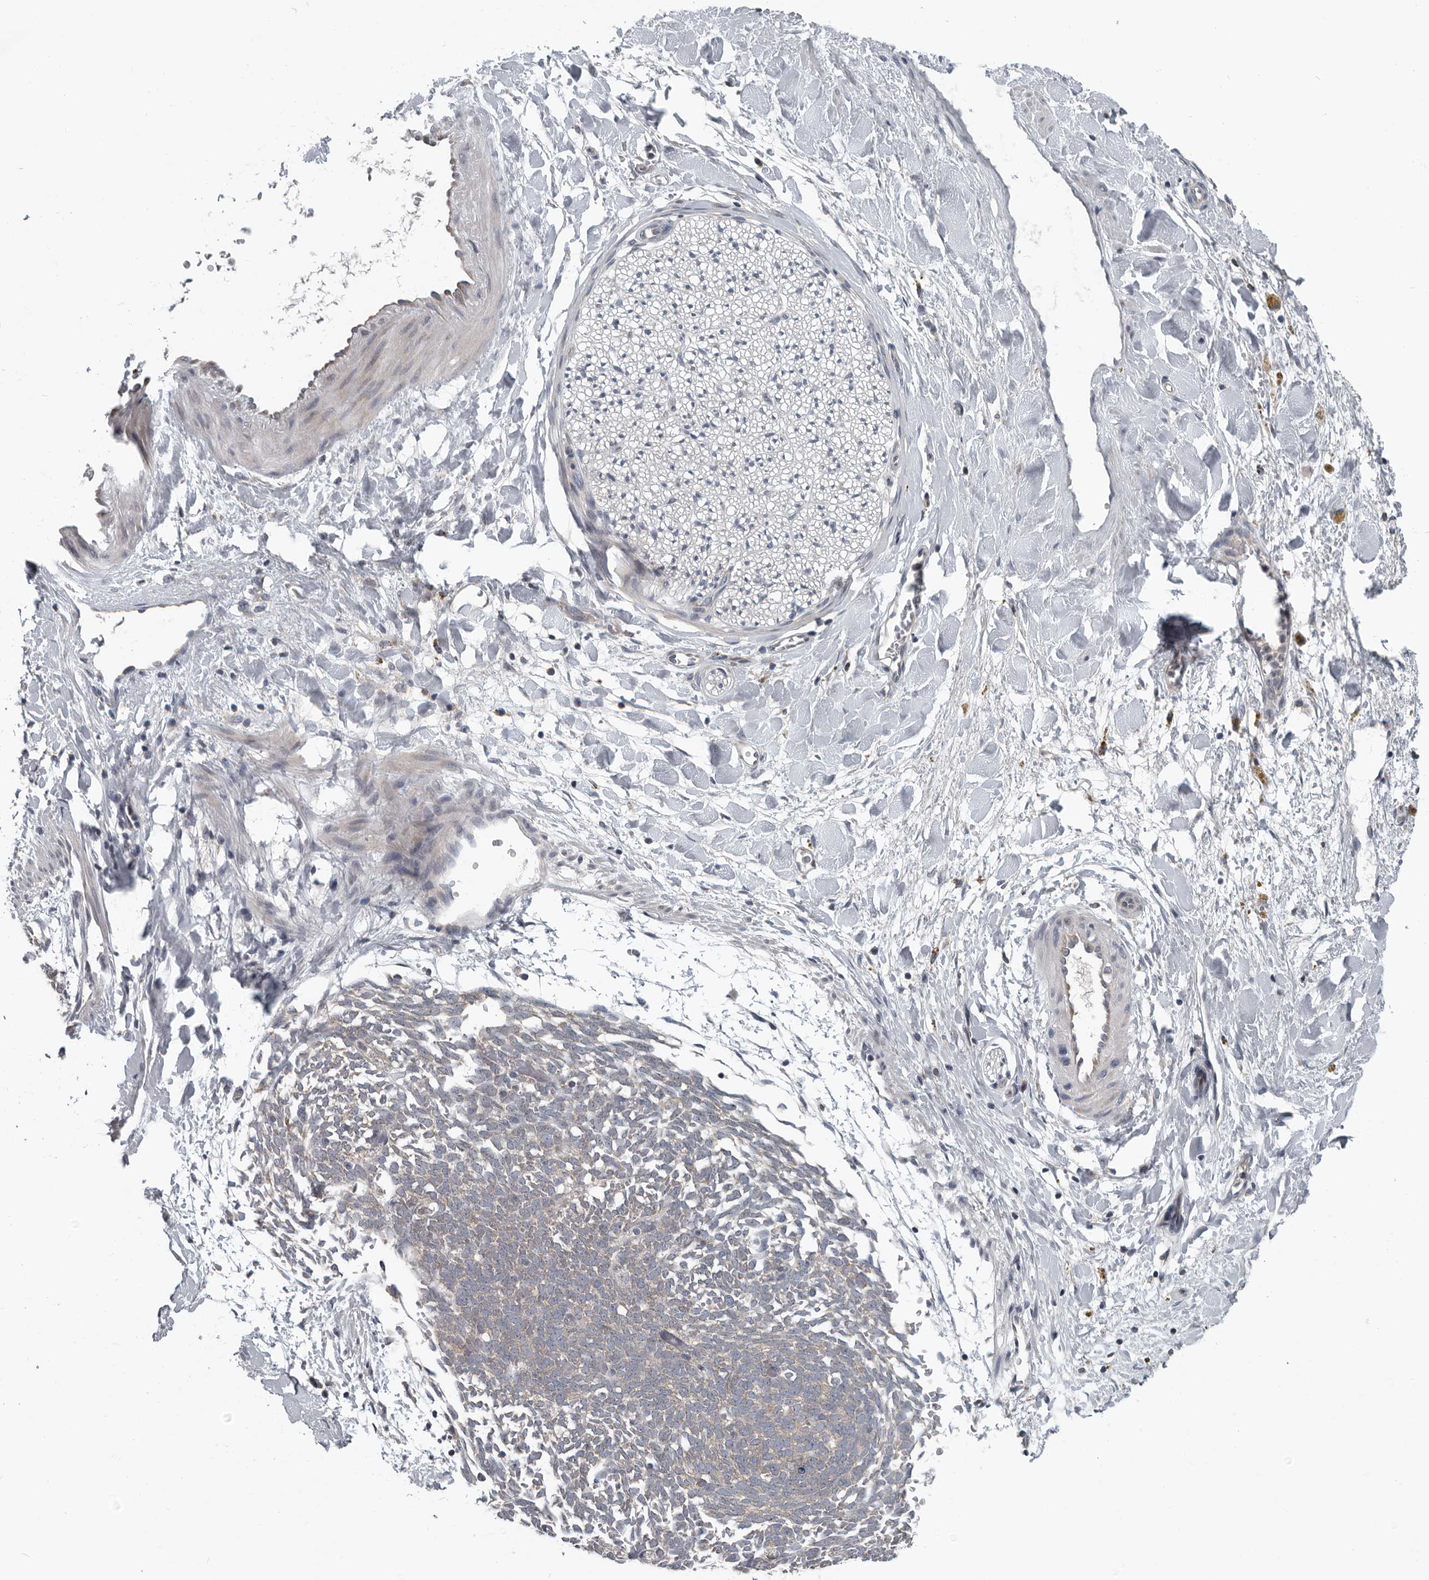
{"staining": {"intensity": "negative", "quantity": "none", "location": "none"}, "tissue": "adipose tissue", "cell_type": "Adipocytes", "image_type": "normal", "snomed": [{"axis": "morphology", "description": "Normal tissue, NOS"}, {"axis": "topography", "description": "Kidney"}, {"axis": "topography", "description": "Peripheral nerve tissue"}], "caption": "Immunohistochemistry (IHC) image of benign adipose tissue stained for a protein (brown), which reveals no positivity in adipocytes.", "gene": "TMEM199", "patient": {"sex": "male", "age": 7}}